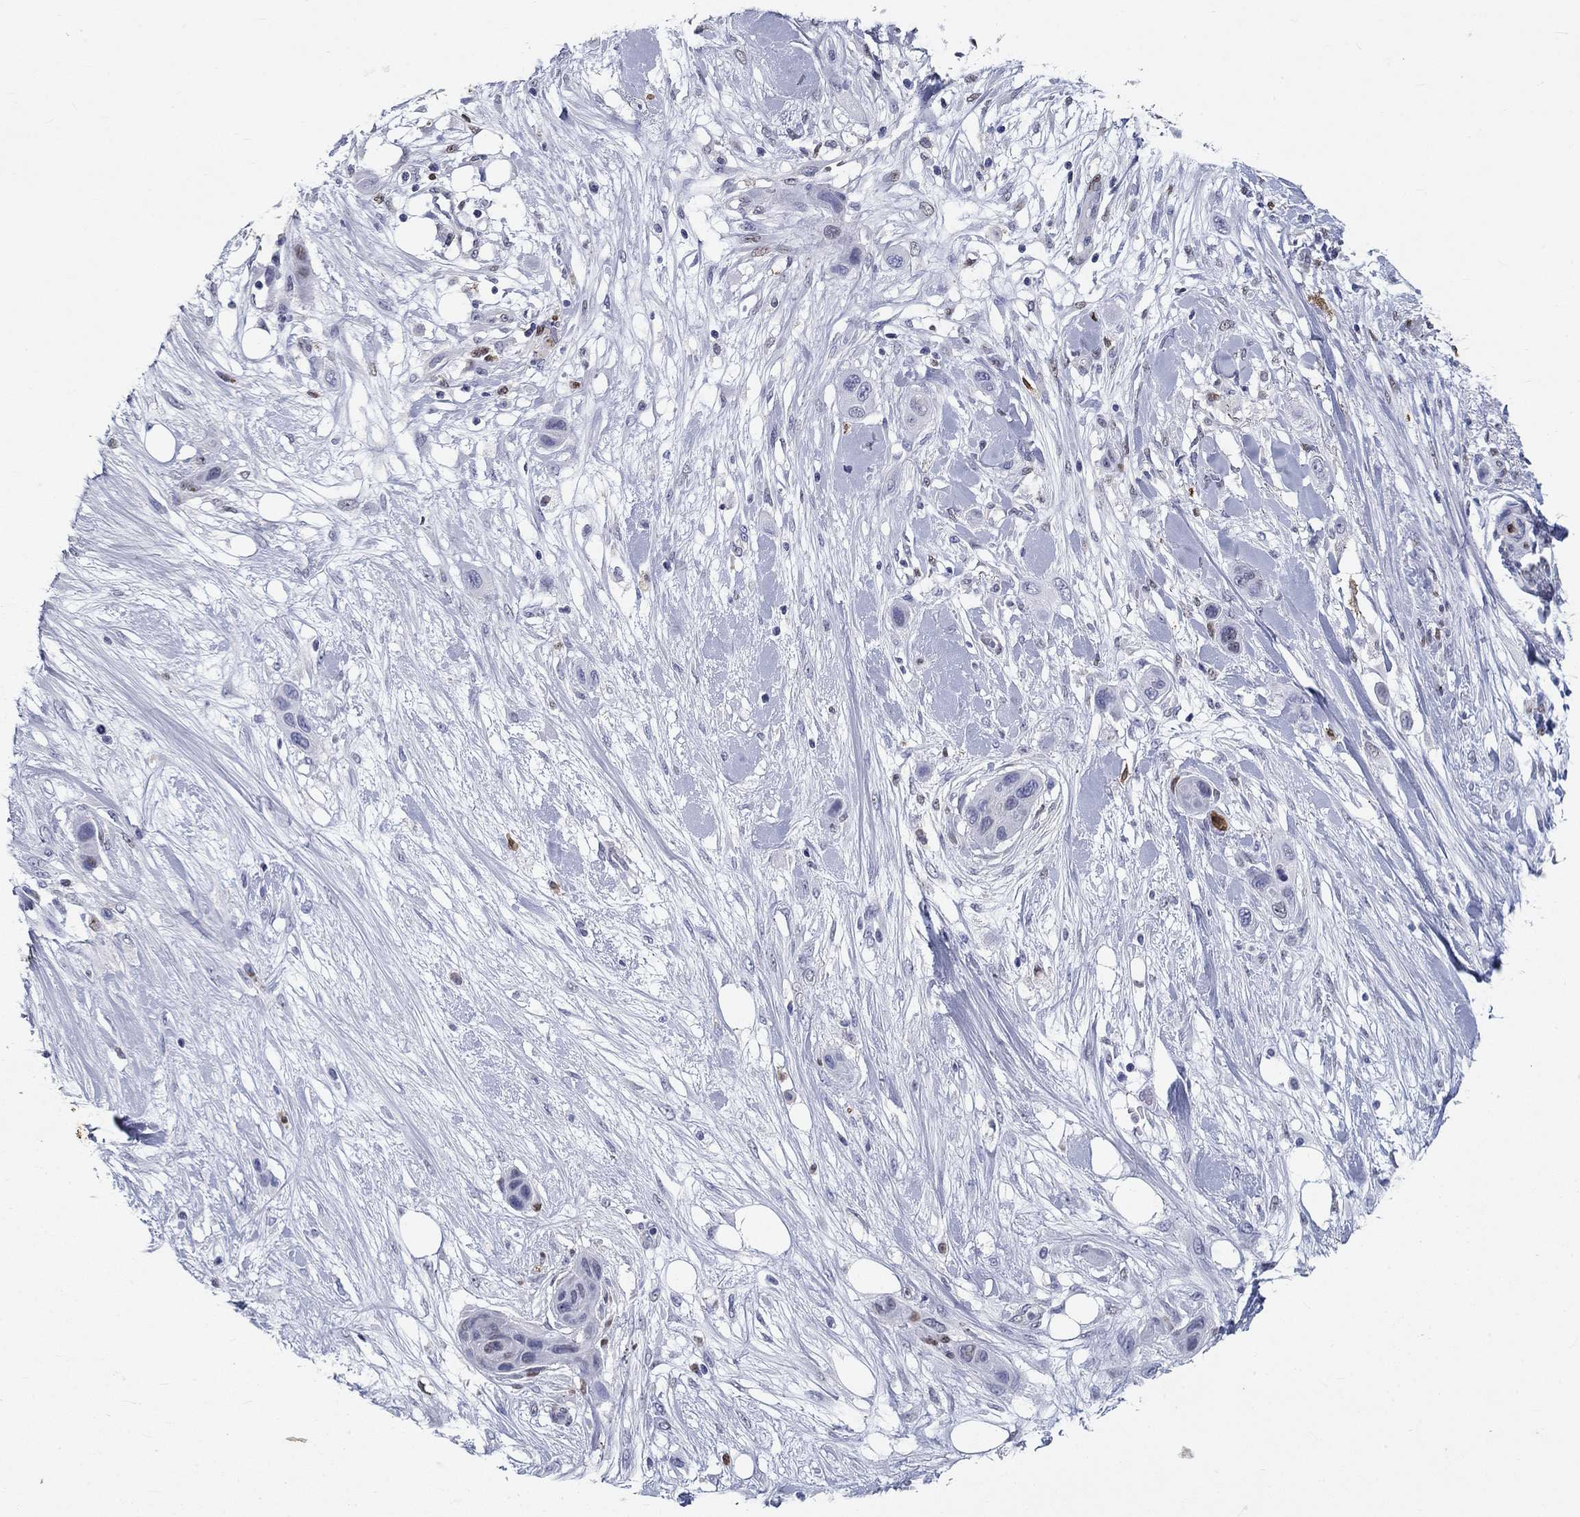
{"staining": {"intensity": "negative", "quantity": "none", "location": "none"}, "tissue": "skin cancer", "cell_type": "Tumor cells", "image_type": "cancer", "snomed": [{"axis": "morphology", "description": "Squamous cell carcinoma, NOS"}, {"axis": "topography", "description": "Skin"}], "caption": "A high-resolution micrograph shows IHC staining of skin squamous cell carcinoma, which displays no significant staining in tumor cells.", "gene": "IGSF8", "patient": {"sex": "male", "age": 79}}